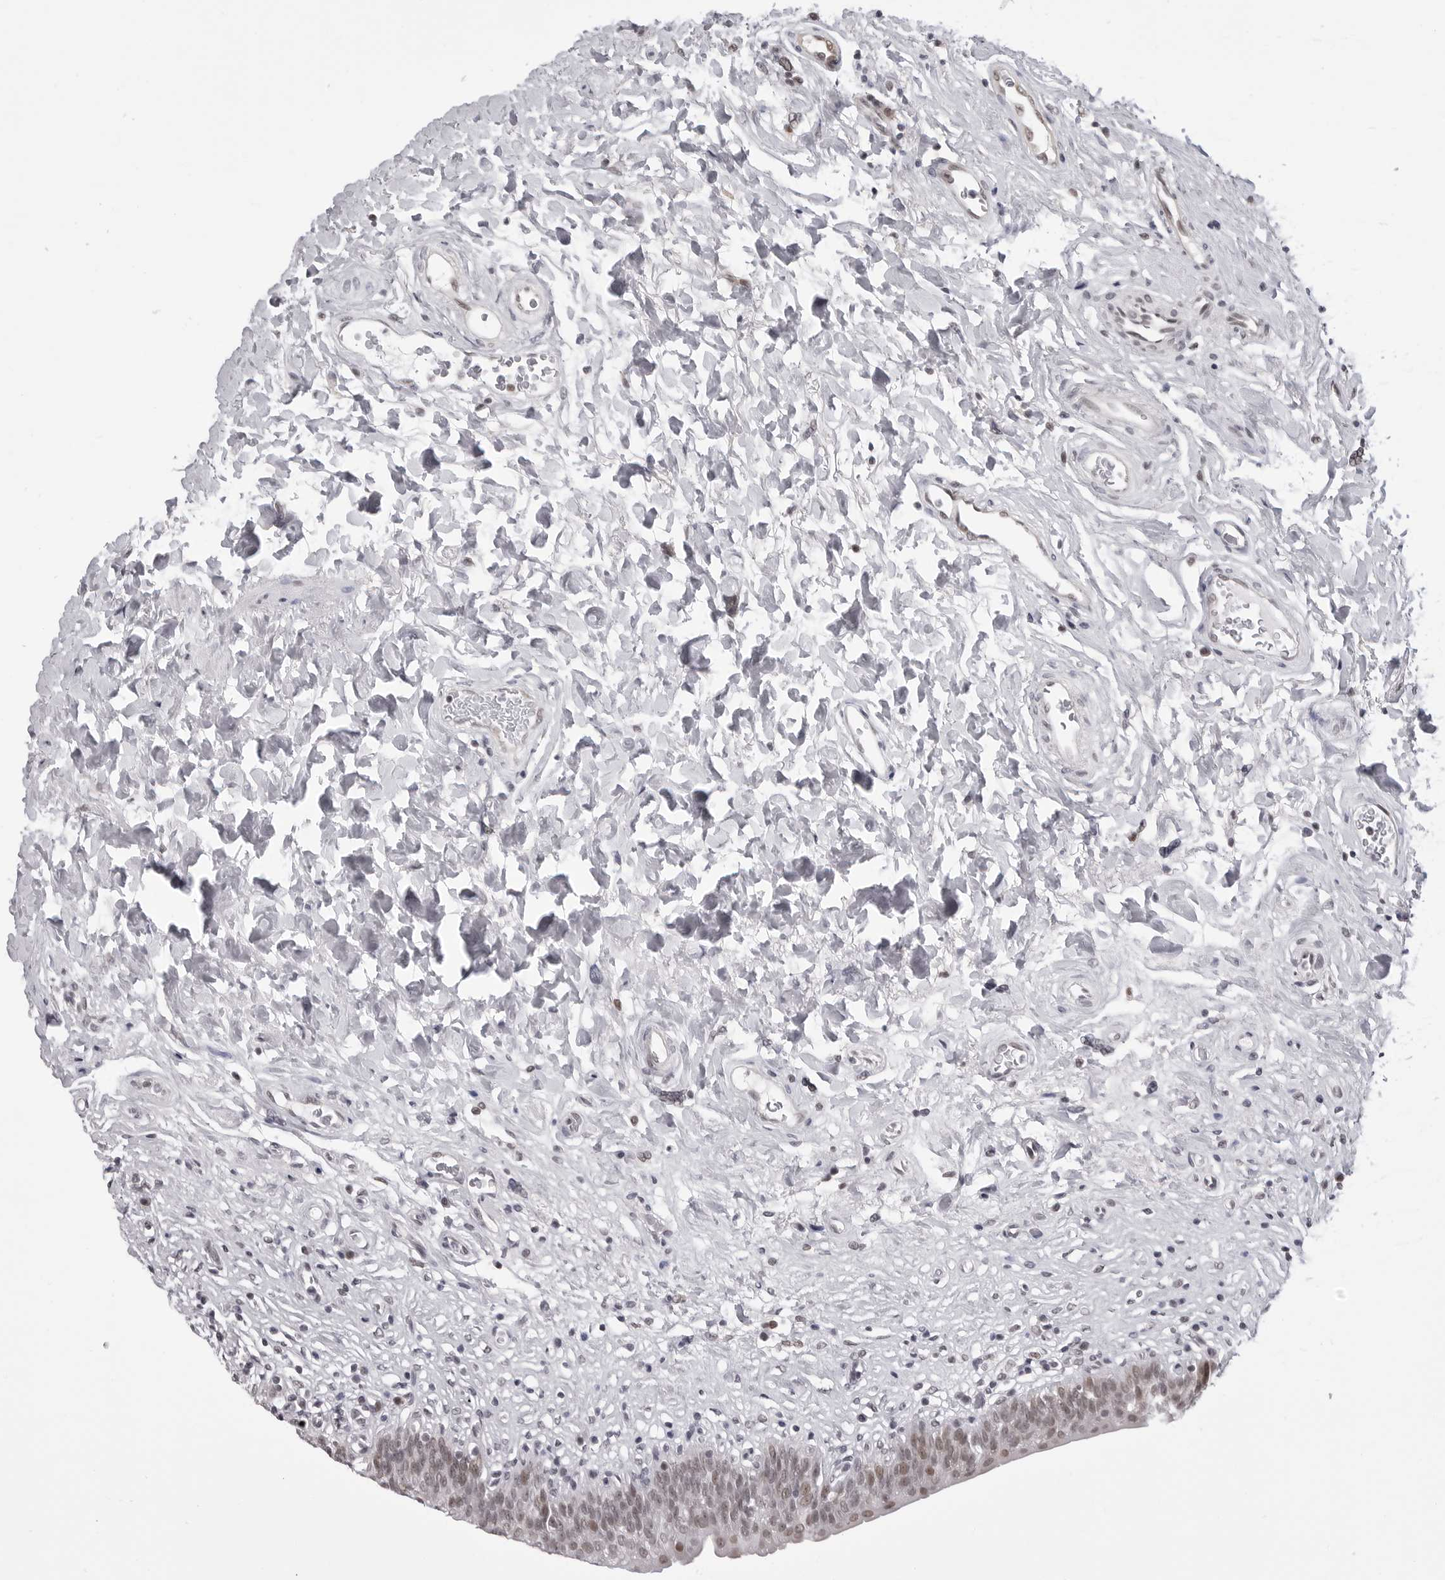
{"staining": {"intensity": "weak", "quantity": "25%-75%", "location": "nuclear"}, "tissue": "urinary bladder", "cell_type": "Urothelial cells", "image_type": "normal", "snomed": [{"axis": "morphology", "description": "Normal tissue, NOS"}, {"axis": "topography", "description": "Urinary bladder"}], "caption": "Urinary bladder stained with a brown dye demonstrates weak nuclear positive staining in about 25%-75% of urothelial cells.", "gene": "PHF3", "patient": {"sex": "male", "age": 83}}